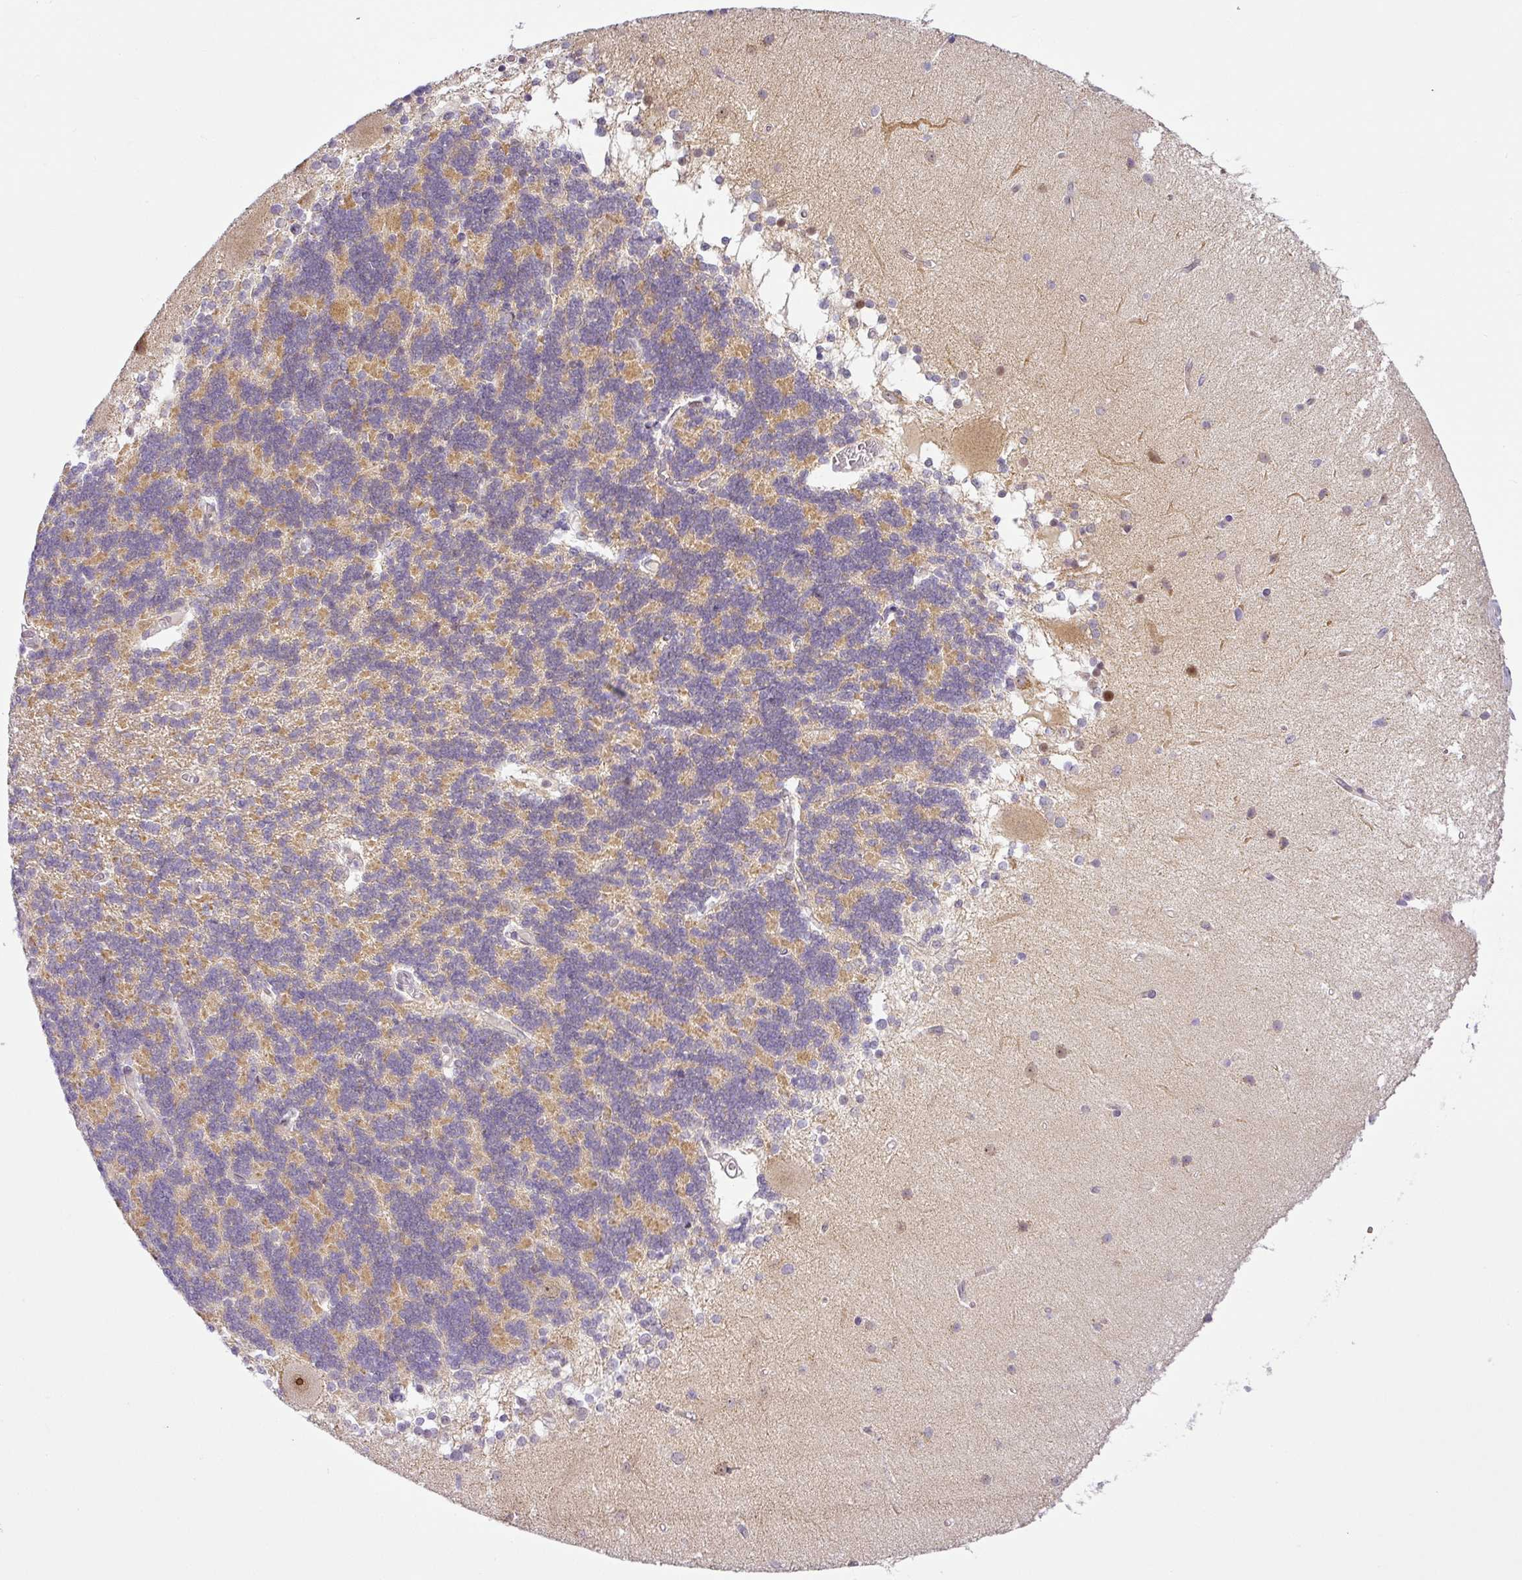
{"staining": {"intensity": "moderate", "quantity": "25%-75%", "location": "cytoplasmic/membranous"}, "tissue": "cerebellum", "cell_type": "Cells in granular layer", "image_type": "normal", "snomed": [{"axis": "morphology", "description": "Normal tissue, NOS"}, {"axis": "topography", "description": "Cerebellum"}], "caption": "High-magnification brightfield microscopy of unremarkable cerebellum stained with DAB (3,3'-diaminobenzidine) (brown) and counterstained with hematoxylin (blue). cells in granular layer exhibit moderate cytoplasmic/membranous positivity is present in about25%-75% of cells.", "gene": "NDUFB2", "patient": {"sex": "female", "age": 54}}